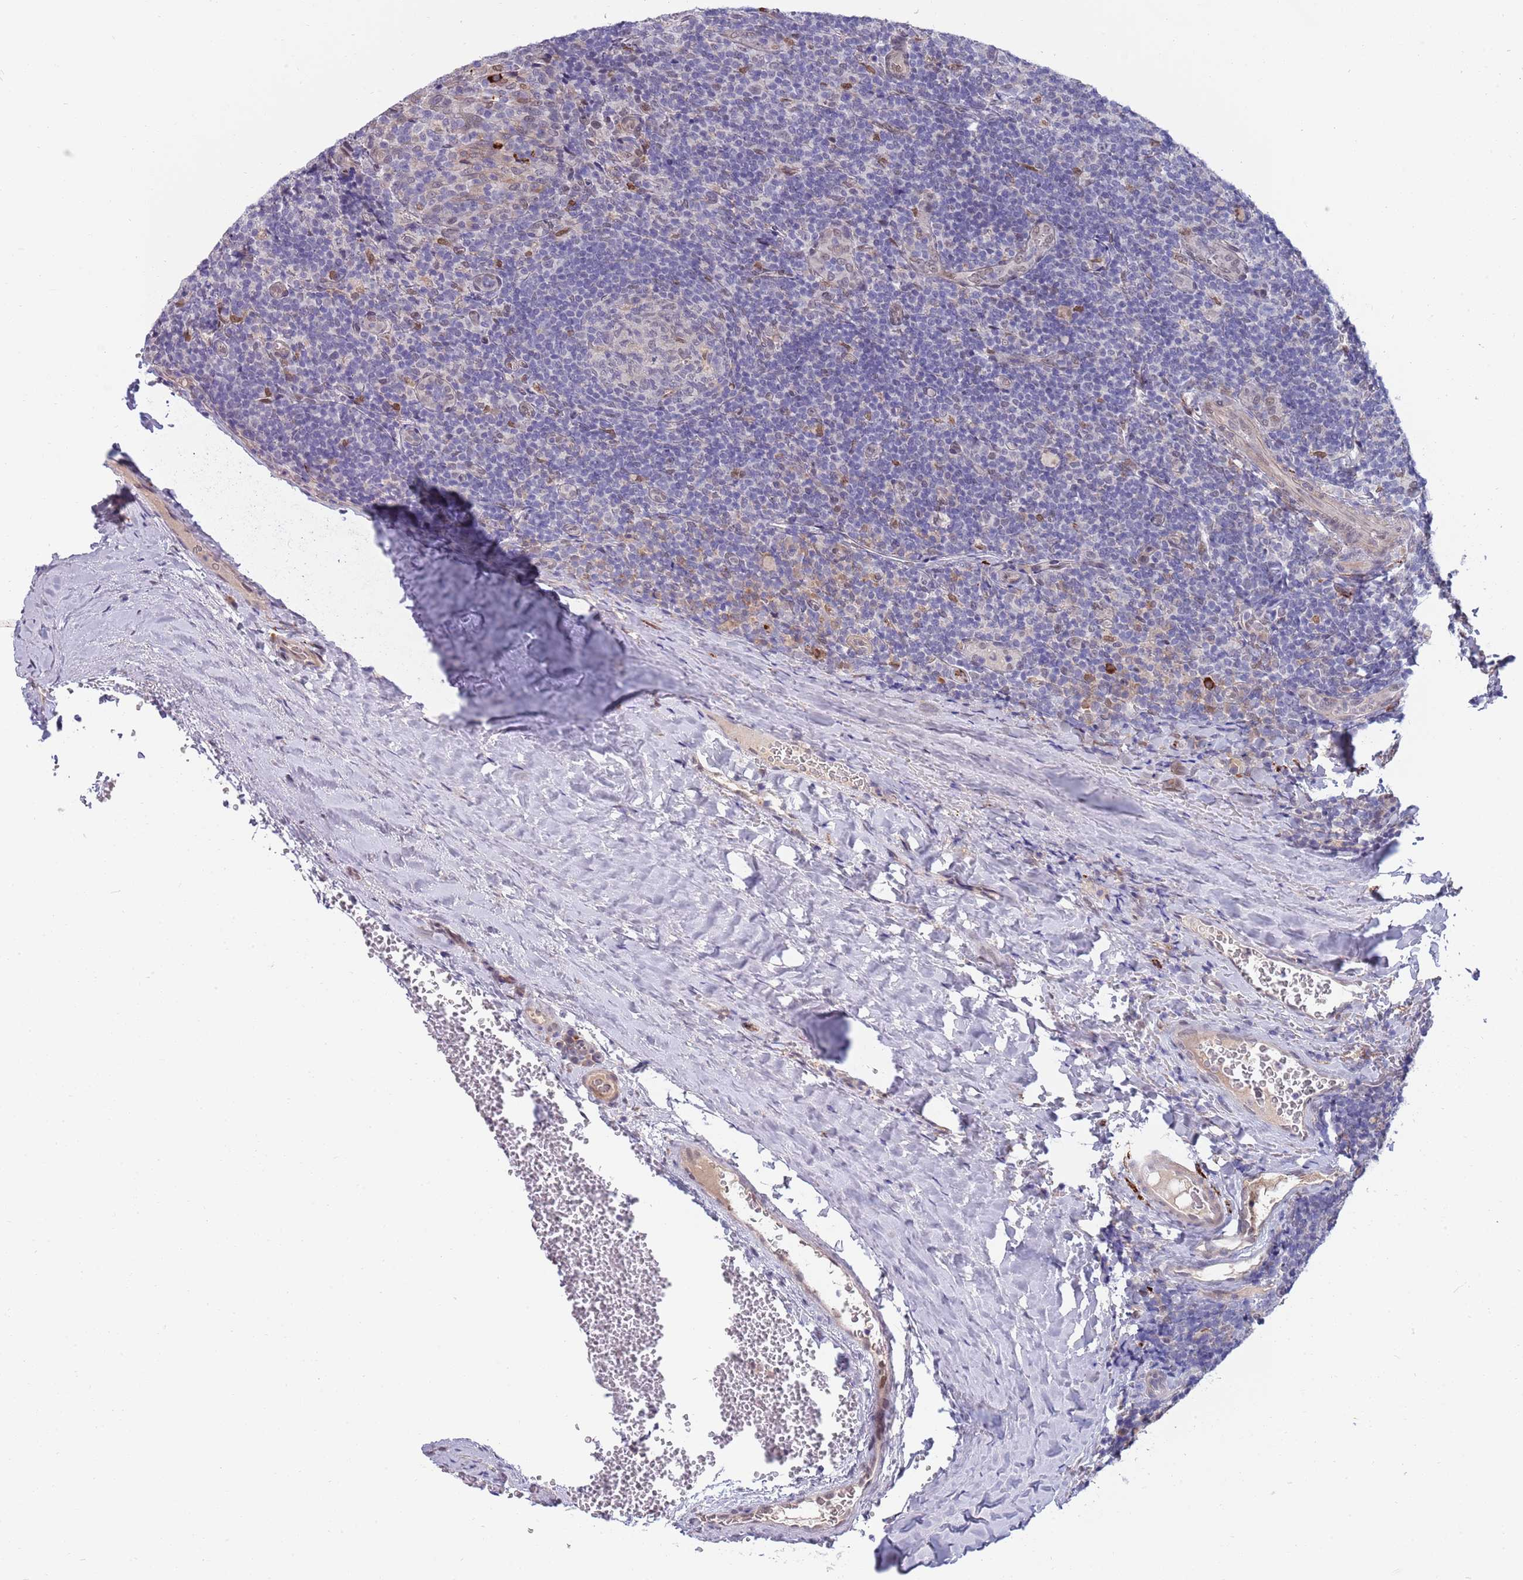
{"staining": {"intensity": "moderate", "quantity": "<25%", "location": "nuclear"}, "tissue": "tonsil", "cell_type": "Germinal center cells", "image_type": "normal", "snomed": [{"axis": "morphology", "description": "Normal tissue, NOS"}, {"axis": "topography", "description": "Tonsil"}], "caption": "A micrograph showing moderate nuclear positivity in about <25% of germinal center cells in normal tonsil, as visualized by brown immunohistochemical staining.", "gene": "NLRP6", "patient": {"sex": "male", "age": 17}}